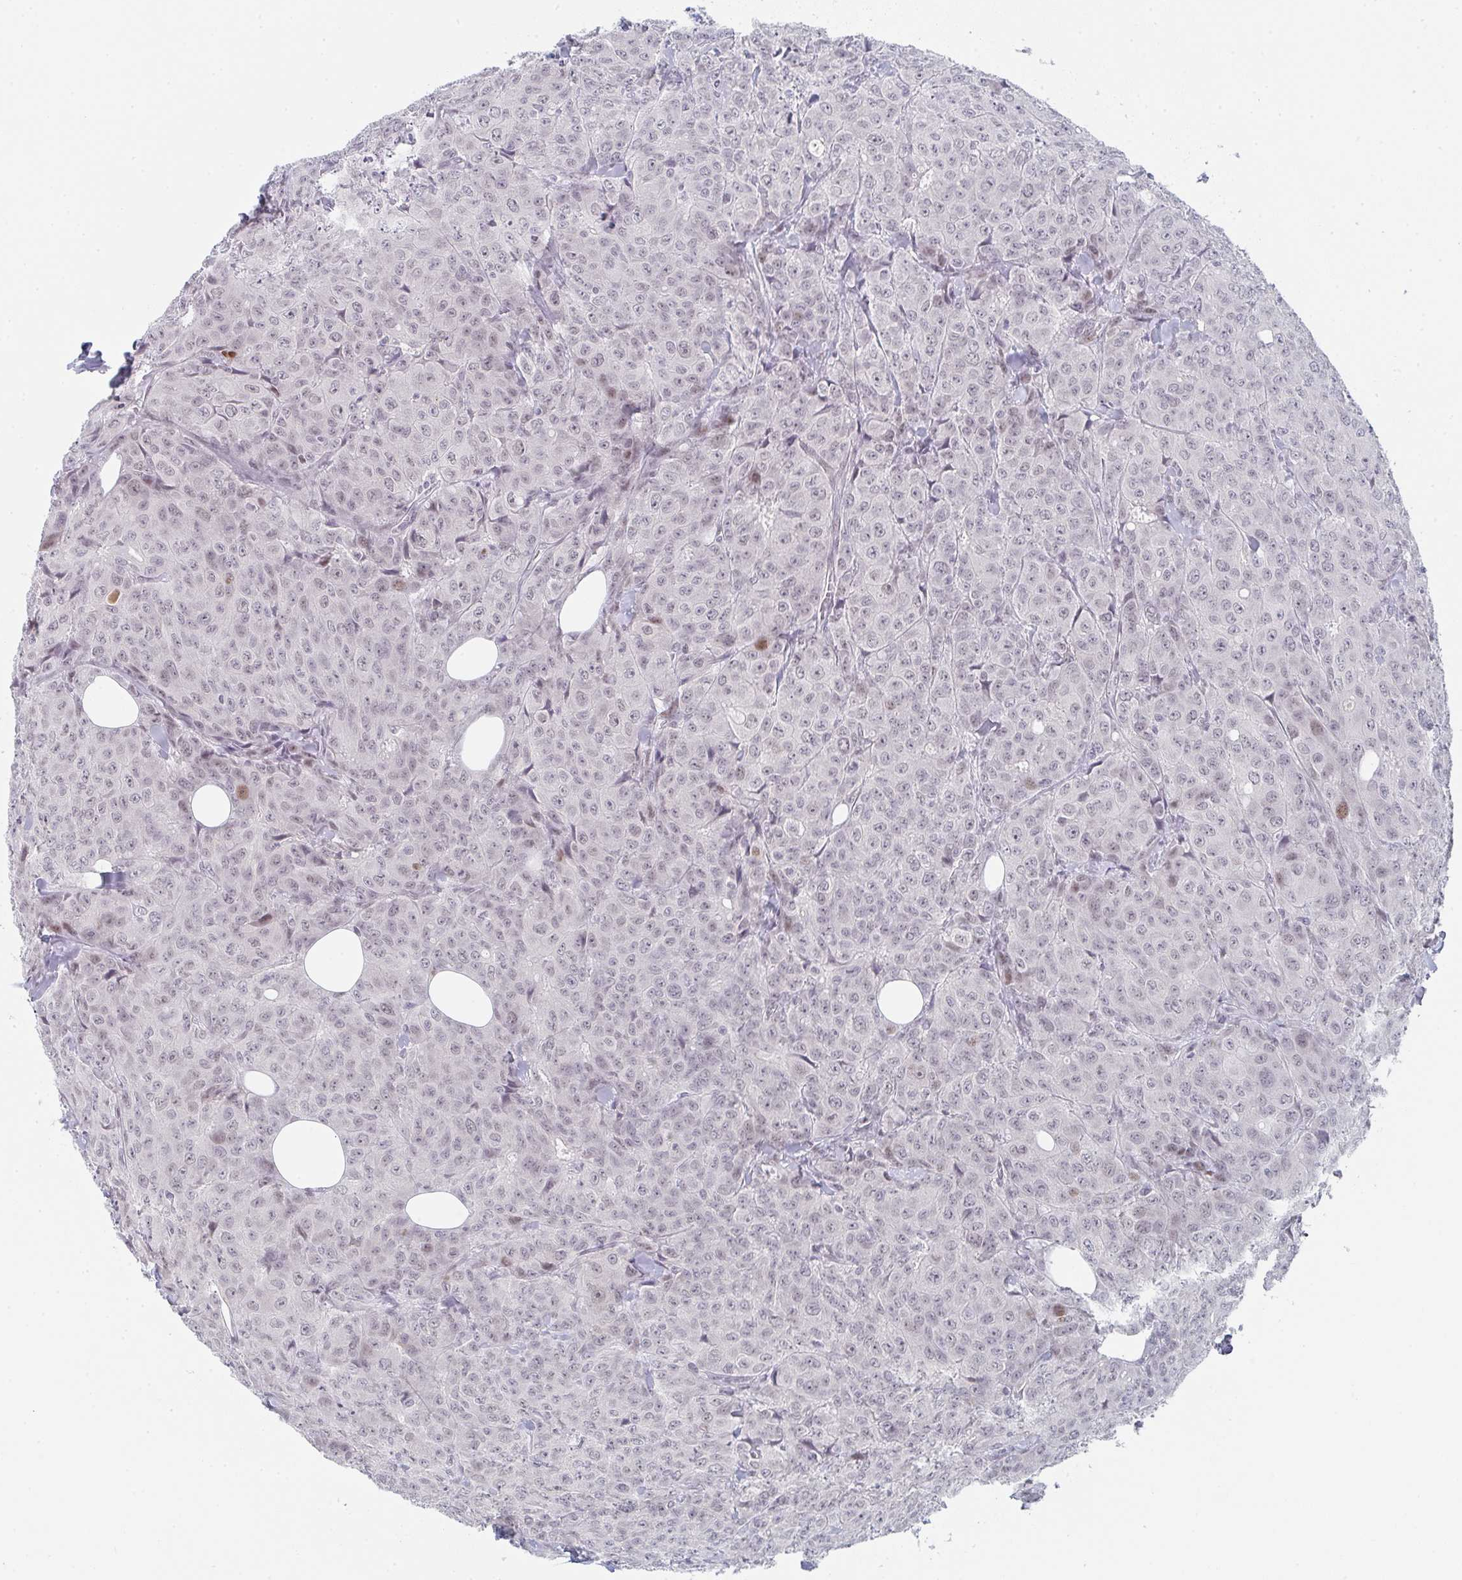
{"staining": {"intensity": "weak", "quantity": "<25%", "location": "nuclear"}, "tissue": "breast cancer", "cell_type": "Tumor cells", "image_type": "cancer", "snomed": [{"axis": "morphology", "description": "Duct carcinoma"}, {"axis": "topography", "description": "Breast"}], "caption": "DAB (3,3'-diaminobenzidine) immunohistochemical staining of human intraductal carcinoma (breast) exhibits no significant staining in tumor cells.", "gene": "LIN54", "patient": {"sex": "female", "age": 43}}